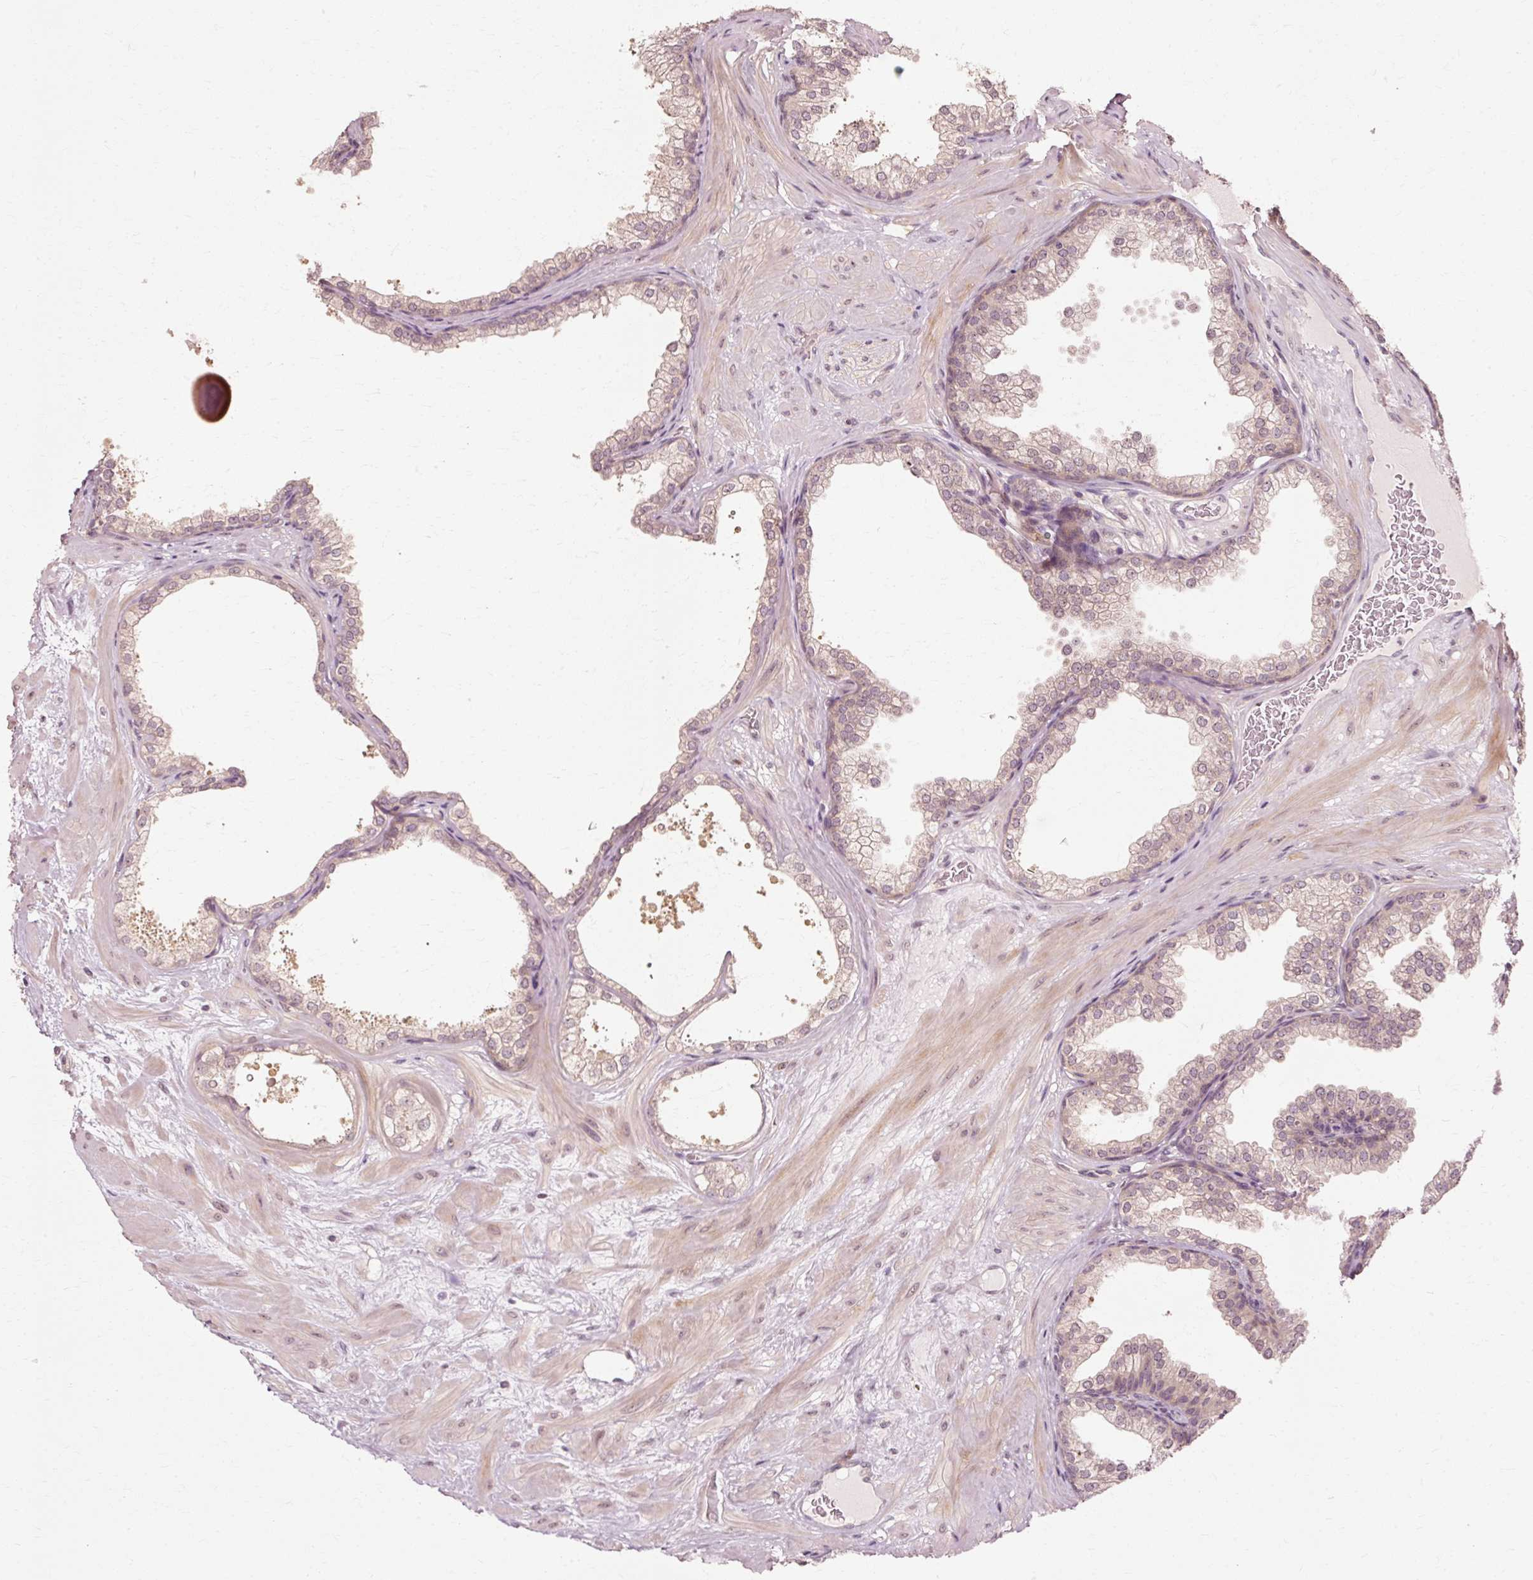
{"staining": {"intensity": "weak", "quantity": "25%-75%", "location": "cytoplasmic/membranous"}, "tissue": "prostate", "cell_type": "Glandular cells", "image_type": "normal", "snomed": [{"axis": "morphology", "description": "Normal tissue, NOS"}, {"axis": "topography", "description": "Prostate"}], "caption": "Brown immunohistochemical staining in normal human prostate exhibits weak cytoplasmic/membranous positivity in approximately 25%-75% of glandular cells.", "gene": "RGPD5", "patient": {"sex": "male", "age": 37}}